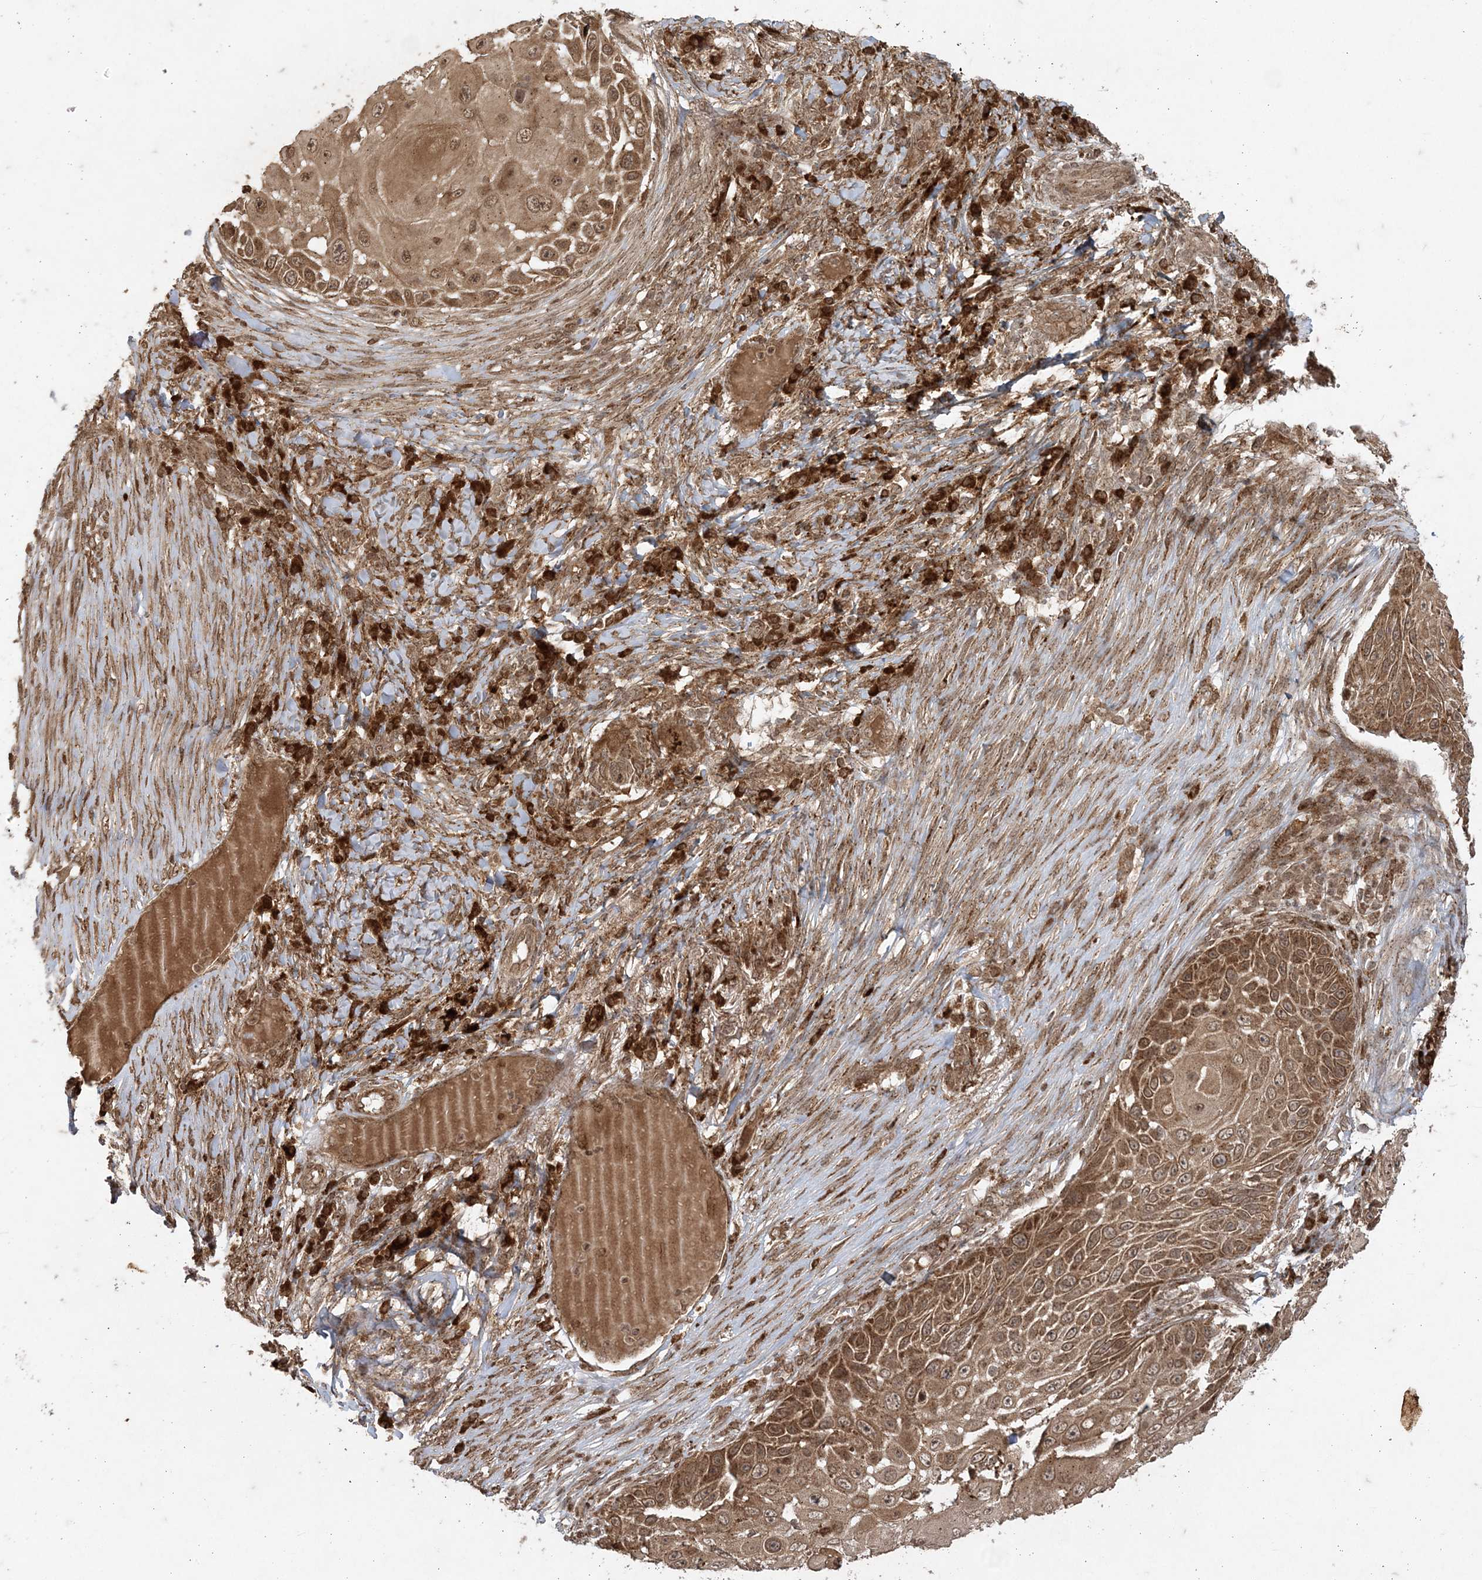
{"staining": {"intensity": "moderate", "quantity": ">75%", "location": "cytoplasmic/membranous,nuclear"}, "tissue": "skin cancer", "cell_type": "Tumor cells", "image_type": "cancer", "snomed": [{"axis": "morphology", "description": "Squamous cell carcinoma, NOS"}, {"axis": "topography", "description": "Skin"}], "caption": "Squamous cell carcinoma (skin) stained with a protein marker exhibits moderate staining in tumor cells.", "gene": "RRAS", "patient": {"sex": "female", "age": 44}}